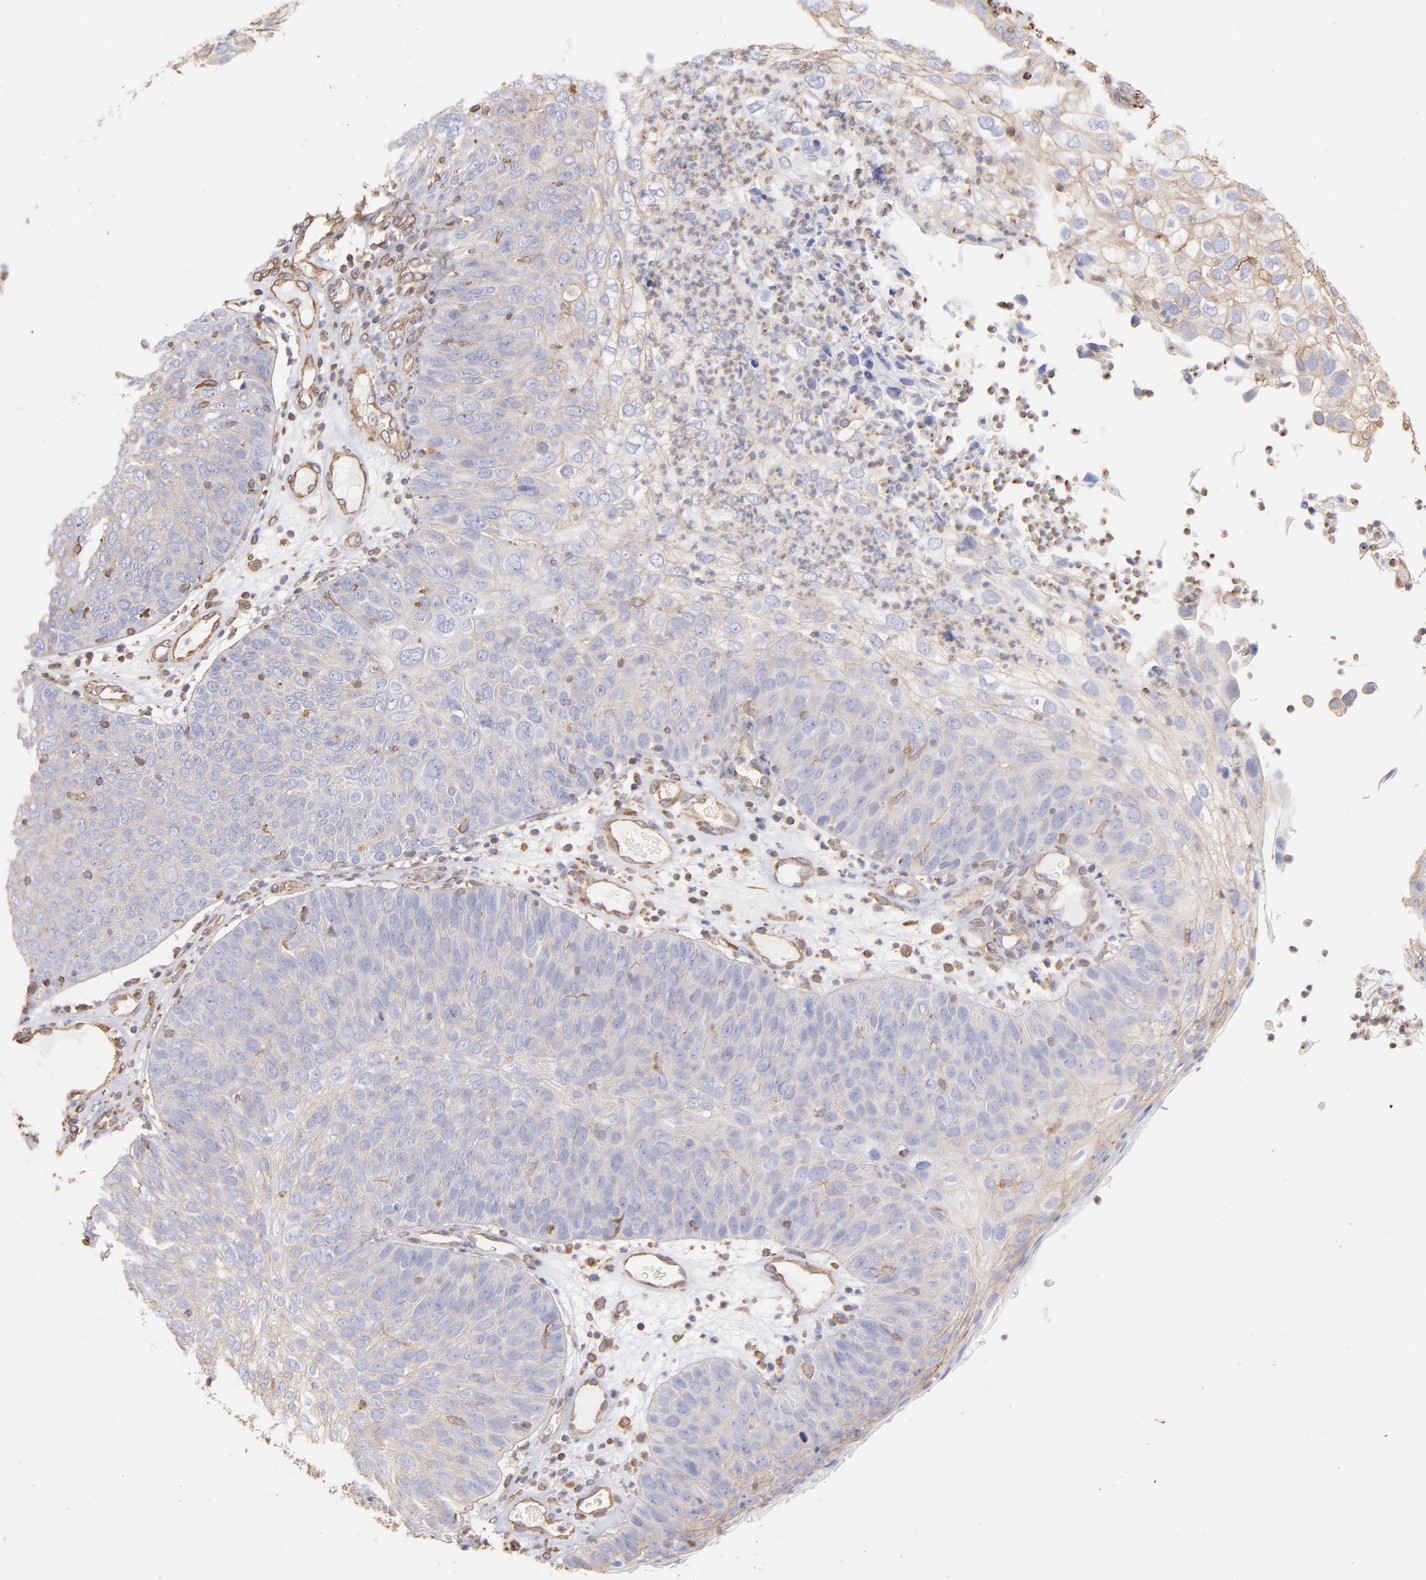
{"staining": {"intensity": "weak", "quantity": "25%-75%", "location": "cytoplasmic/membranous"}, "tissue": "skin cancer", "cell_type": "Tumor cells", "image_type": "cancer", "snomed": [{"axis": "morphology", "description": "Squamous cell carcinoma, NOS"}, {"axis": "topography", "description": "Skin"}], "caption": "IHC photomicrograph of squamous cell carcinoma (skin) stained for a protein (brown), which exhibits low levels of weak cytoplasmic/membranous positivity in approximately 25%-75% of tumor cells.", "gene": "PLEC", "patient": {"sex": "male", "age": 87}}